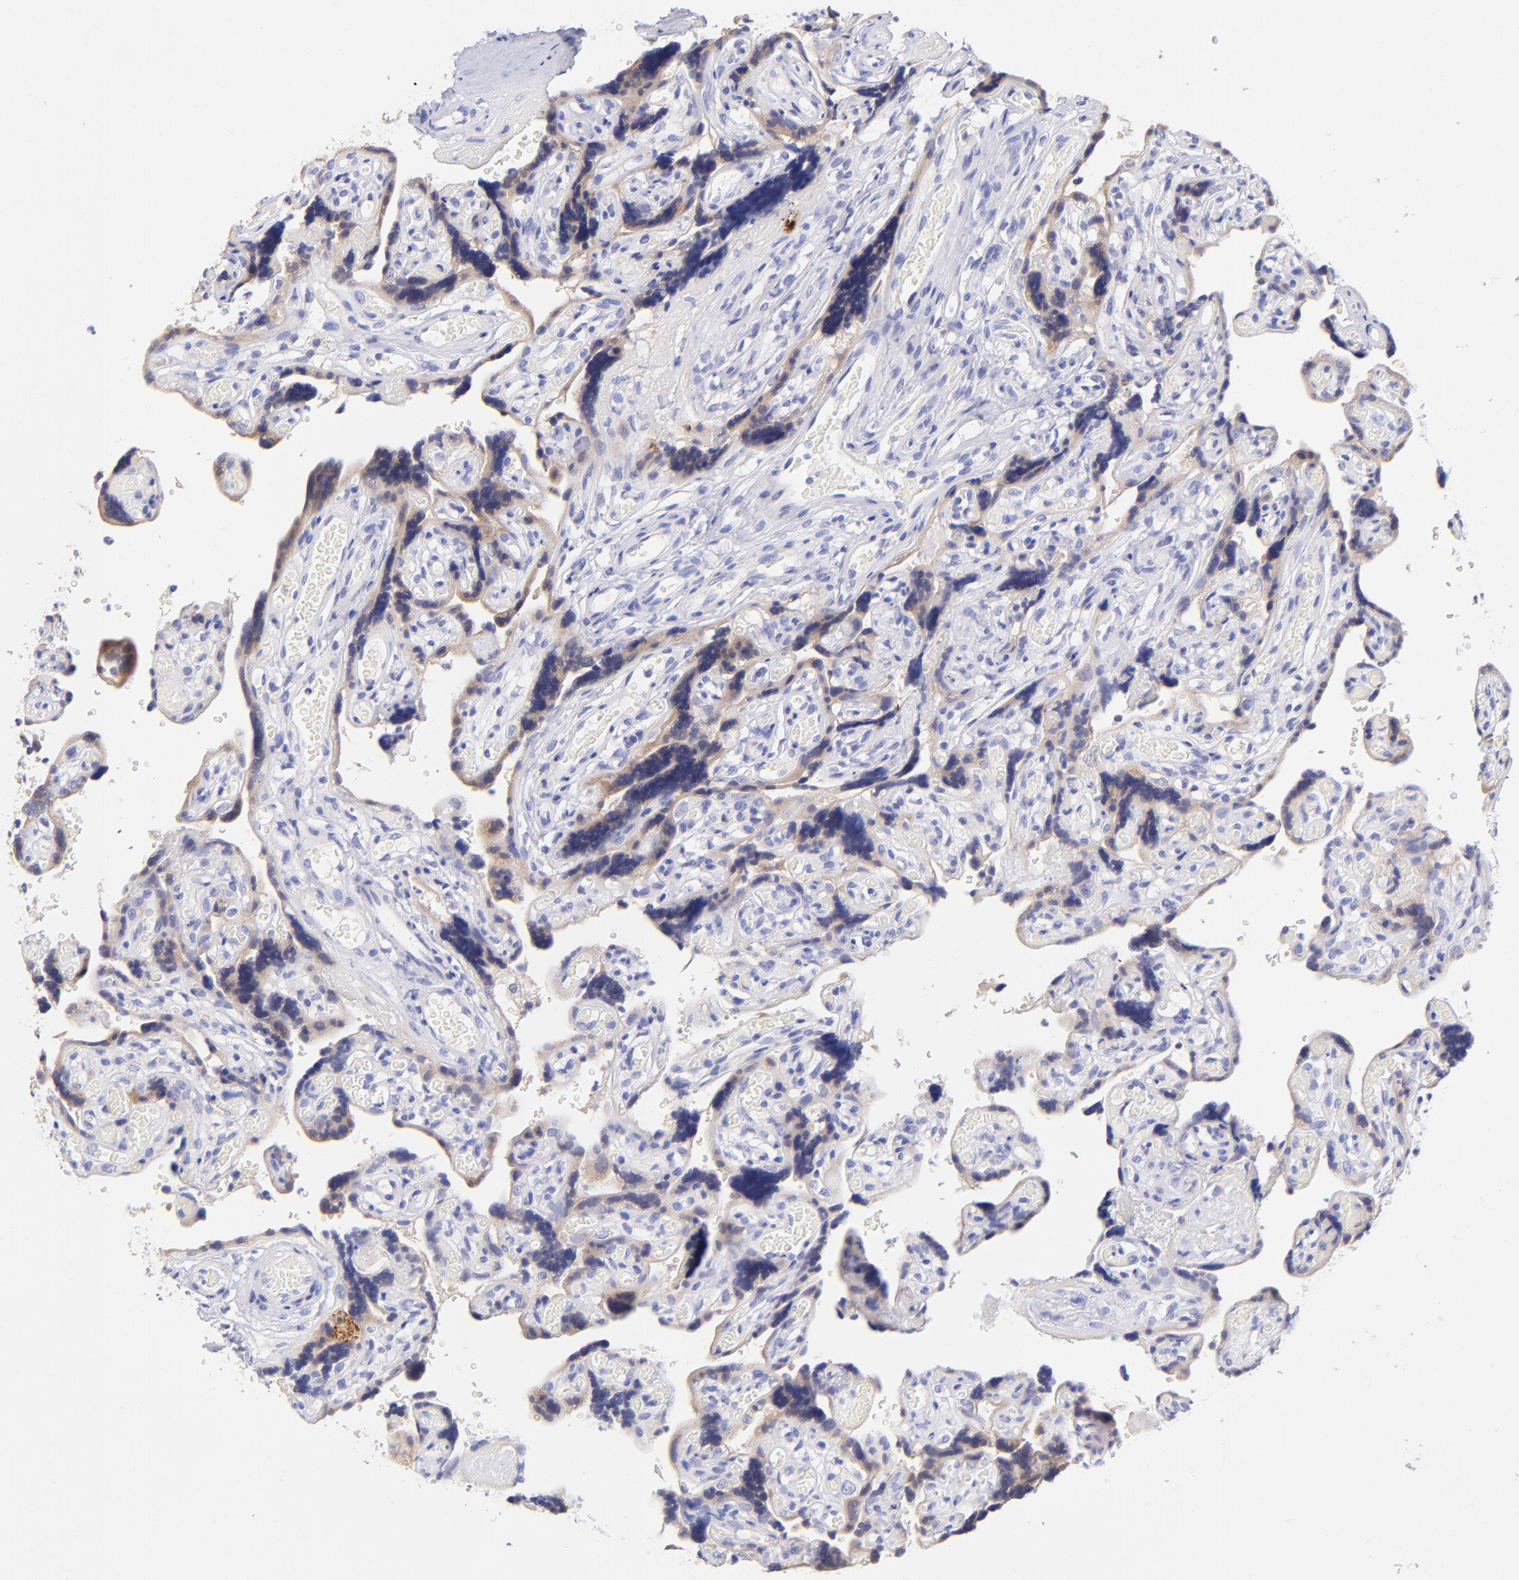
{"staining": {"intensity": "negative", "quantity": "none", "location": "none"}, "tissue": "placenta", "cell_type": "Decidual cells", "image_type": "normal", "snomed": [{"axis": "morphology", "description": "Normal tissue, NOS"}, {"axis": "topography", "description": "Placenta"}], "caption": "There is no significant staining in decidual cells of placenta. (DAB (3,3'-diaminobenzidine) immunohistochemistry (IHC), high magnification).", "gene": "RAB3B", "patient": {"sex": "female", "age": 30}}